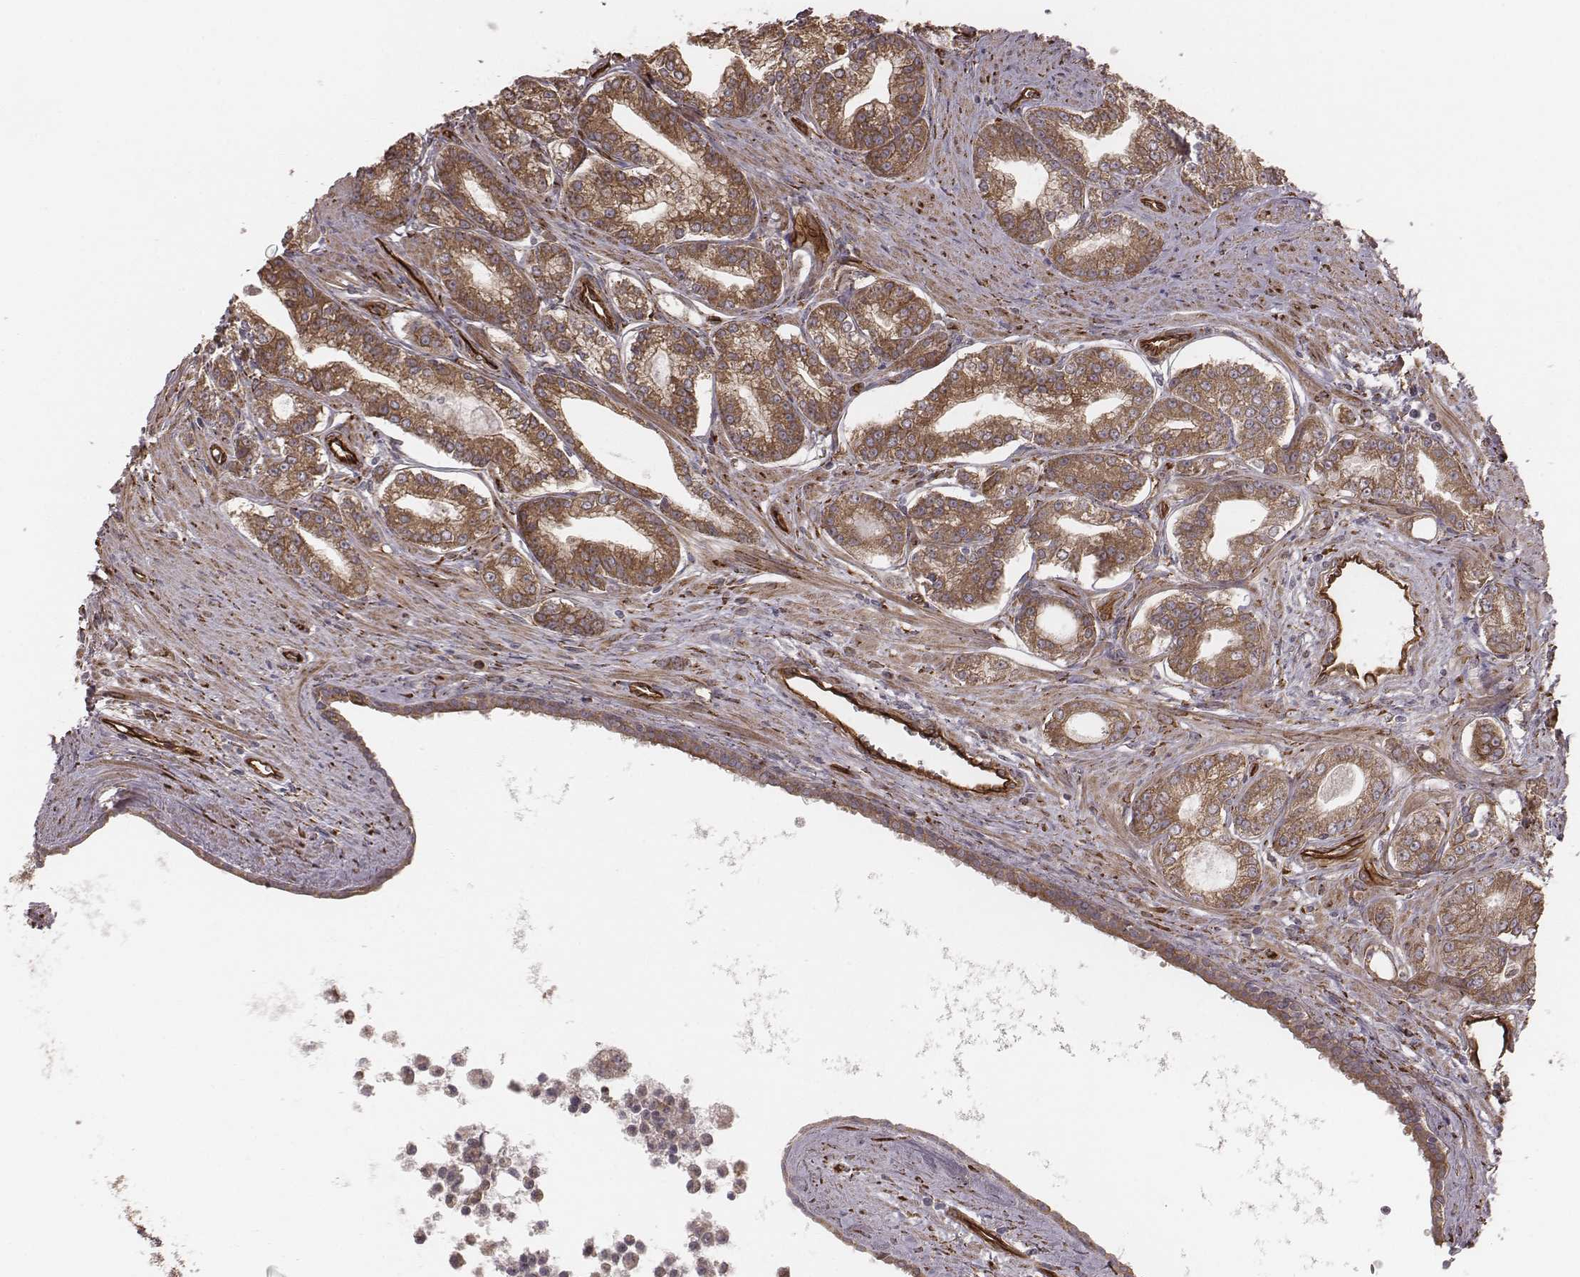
{"staining": {"intensity": "moderate", "quantity": ">75%", "location": "cytoplasmic/membranous"}, "tissue": "prostate cancer", "cell_type": "Tumor cells", "image_type": "cancer", "snomed": [{"axis": "morphology", "description": "Adenocarcinoma, NOS"}, {"axis": "topography", "description": "Prostate"}], "caption": "High-power microscopy captured an immunohistochemistry (IHC) micrograph of prostate adenocarcinoma, revealing moderate cytoplasmic/membranous expression in about >75% of tumor cells. The protein of interest is shown in brown color, while the nuclei are stained blue.", "gene": "PALMD", "patient": {"sex": "male", "age": 71}}